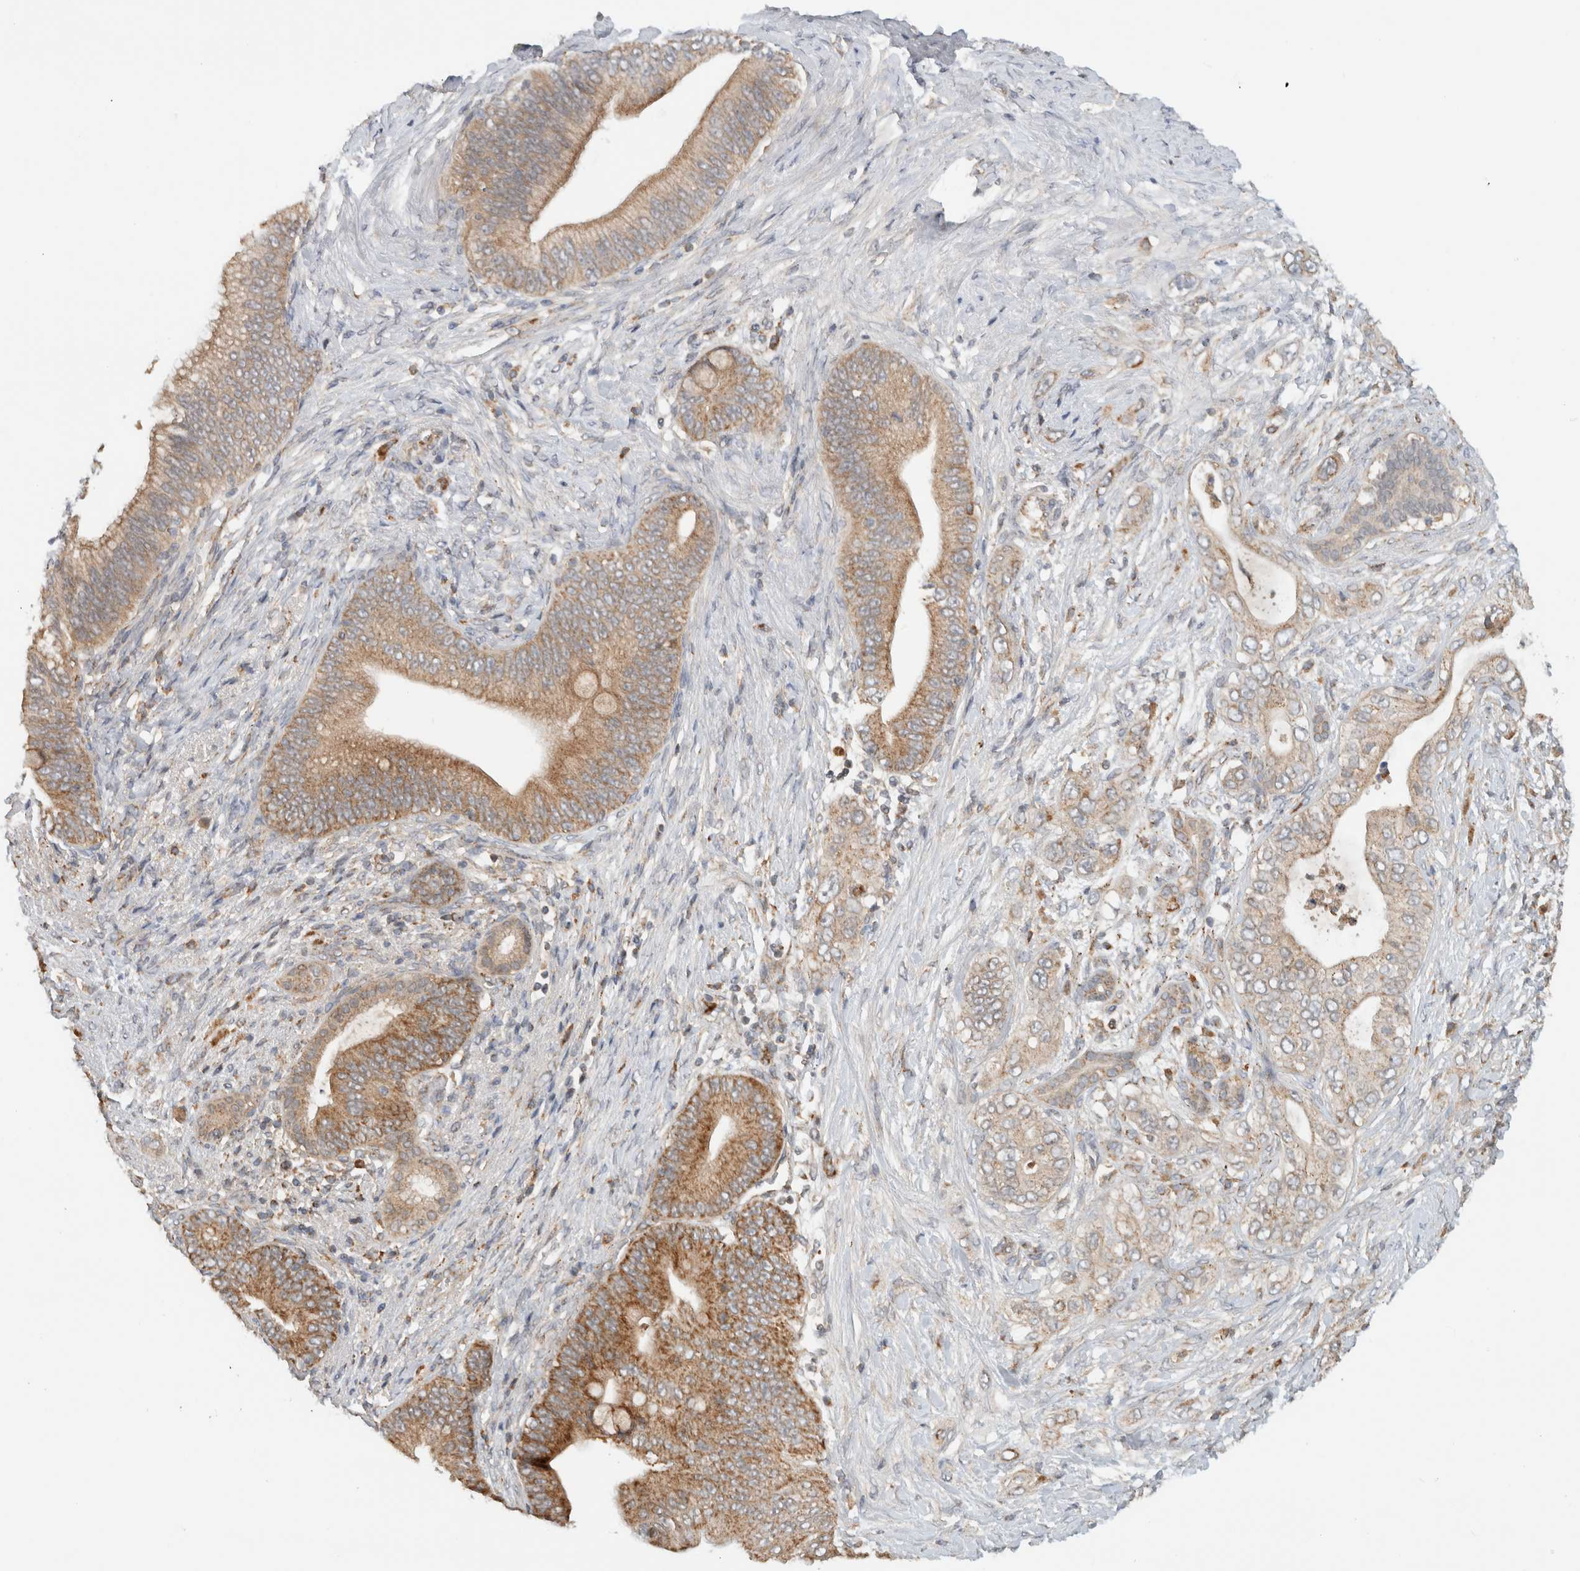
{"staining": {"intensity": "moderate", "quantity": ">75%", "location": "cytoplasmic/membranous"}, "tissue": "pancreatic cancer", "cell_type": "Tumor cells", "image_type": "cancer", "snomed": [{"axis": "morphology", "description": "Adenocarcinoma, NOS"}, {"axis": "topography", "description": "Pancreas"}], "caption": "Immunohistochemistry micrograph of neoplastic tissue: adenocarcinoma (pancreatic) stained using immunohistochemistry (IHC) demonstrates medium levels of moderate protein expression localized specifically in the cytoplasmic/membranous of tumor cells, appearing as a cytoplasmic/membranous brown color.", "gene": "AMPD1", "patient": {"sex": "male", "age": 53}}